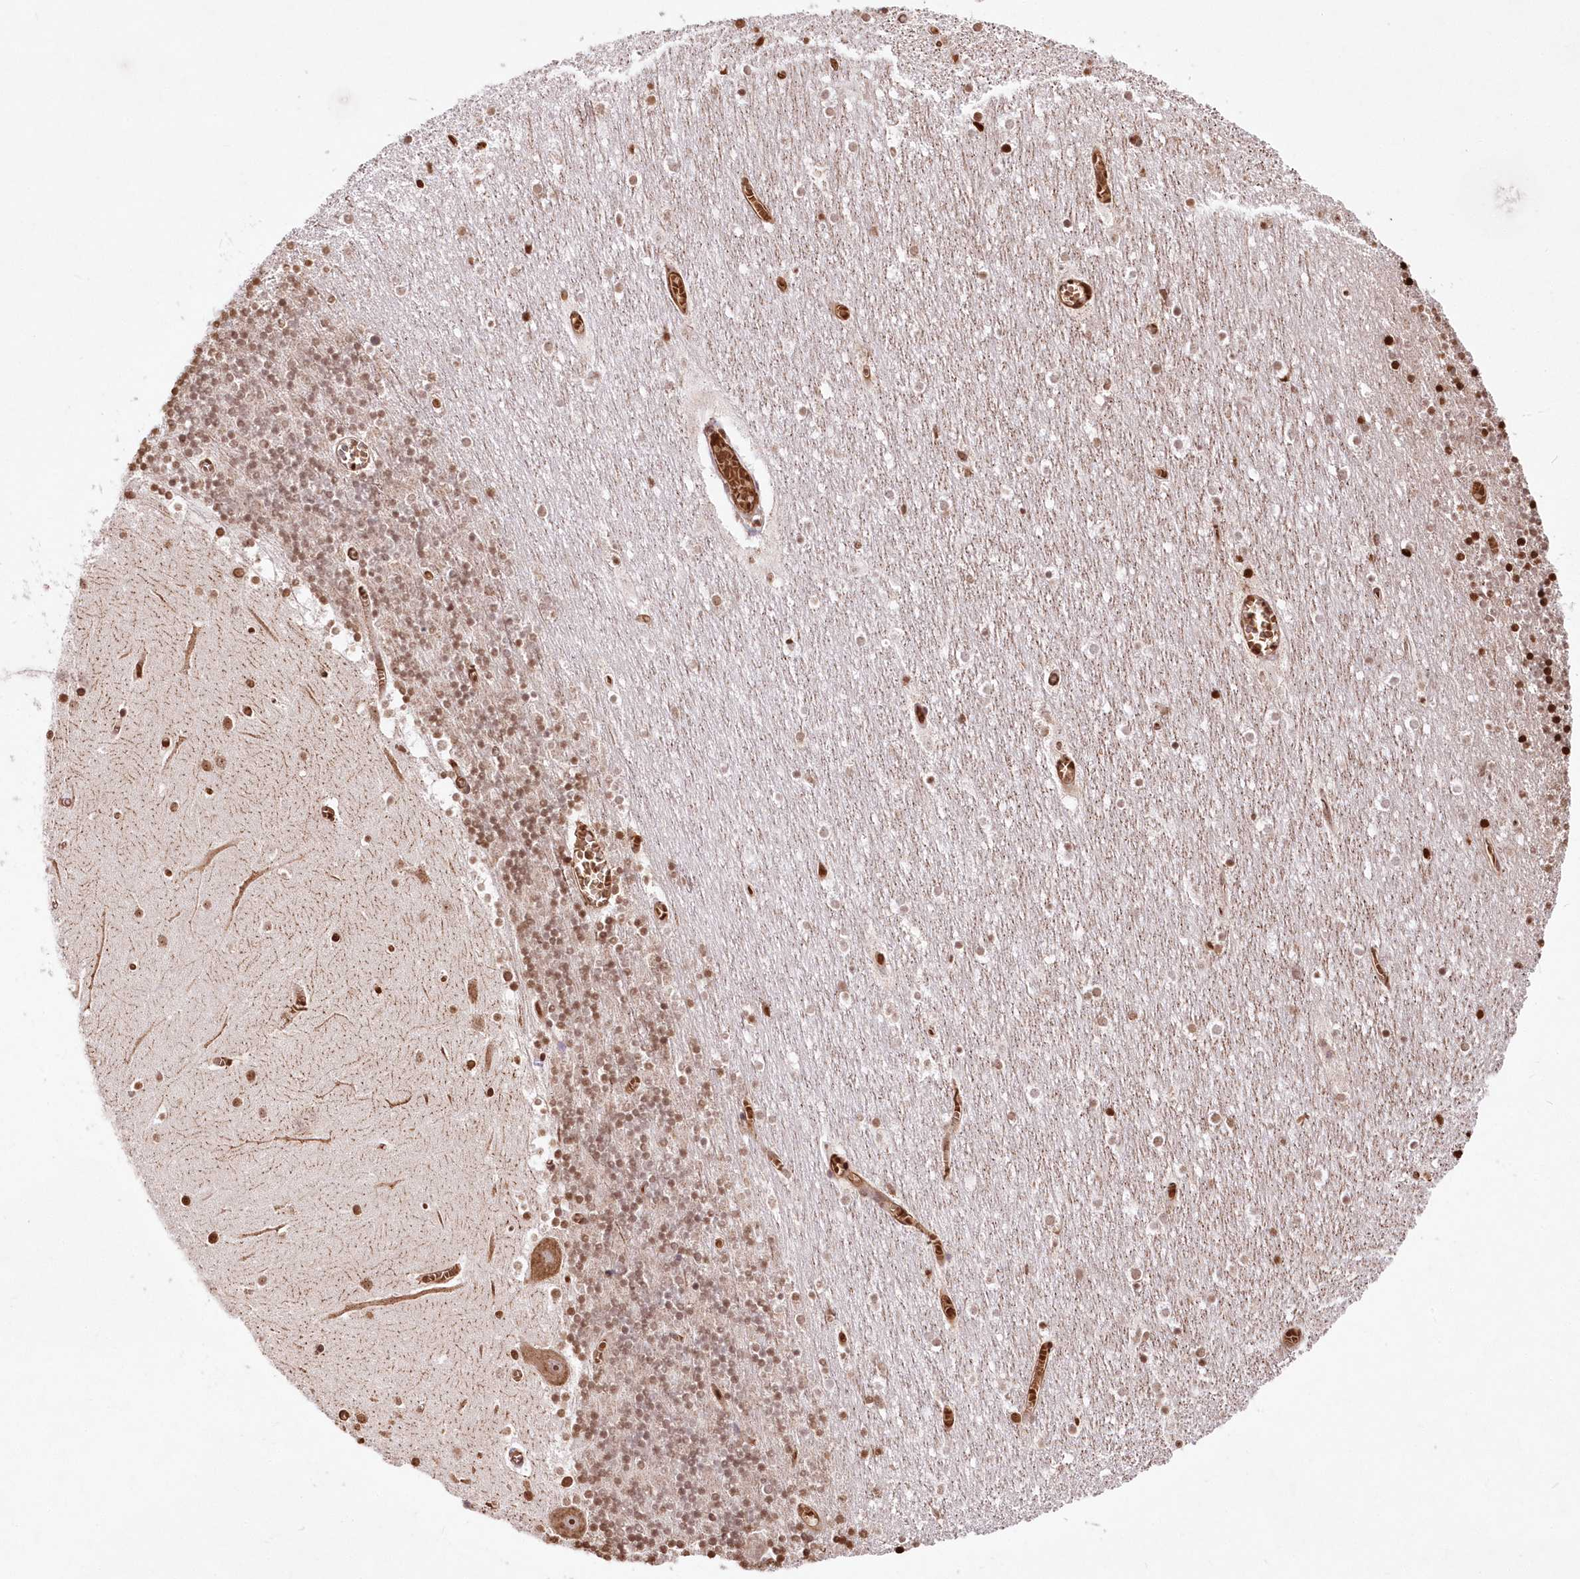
{"staining": {"intensity": "moderate", "quantity": "<25%", "location": "nuclear"}, "tissue": "cerebellum", "cell_type": "Cells in granular layer", "image_type": "normal", "snomed": [{"axis": "morphology", "description": "Normal tissue, NOS"}, {"axis": "topography", "description": "Cerebellum"}], "caption": "Cerebellum was stained to show a protein in brown. There is low levels of moderate nuclear expression in approximately <25% of cells in granular layer.", "gene": "ENSG00000275740", "patient": {"sex": "female", "age": 28}}